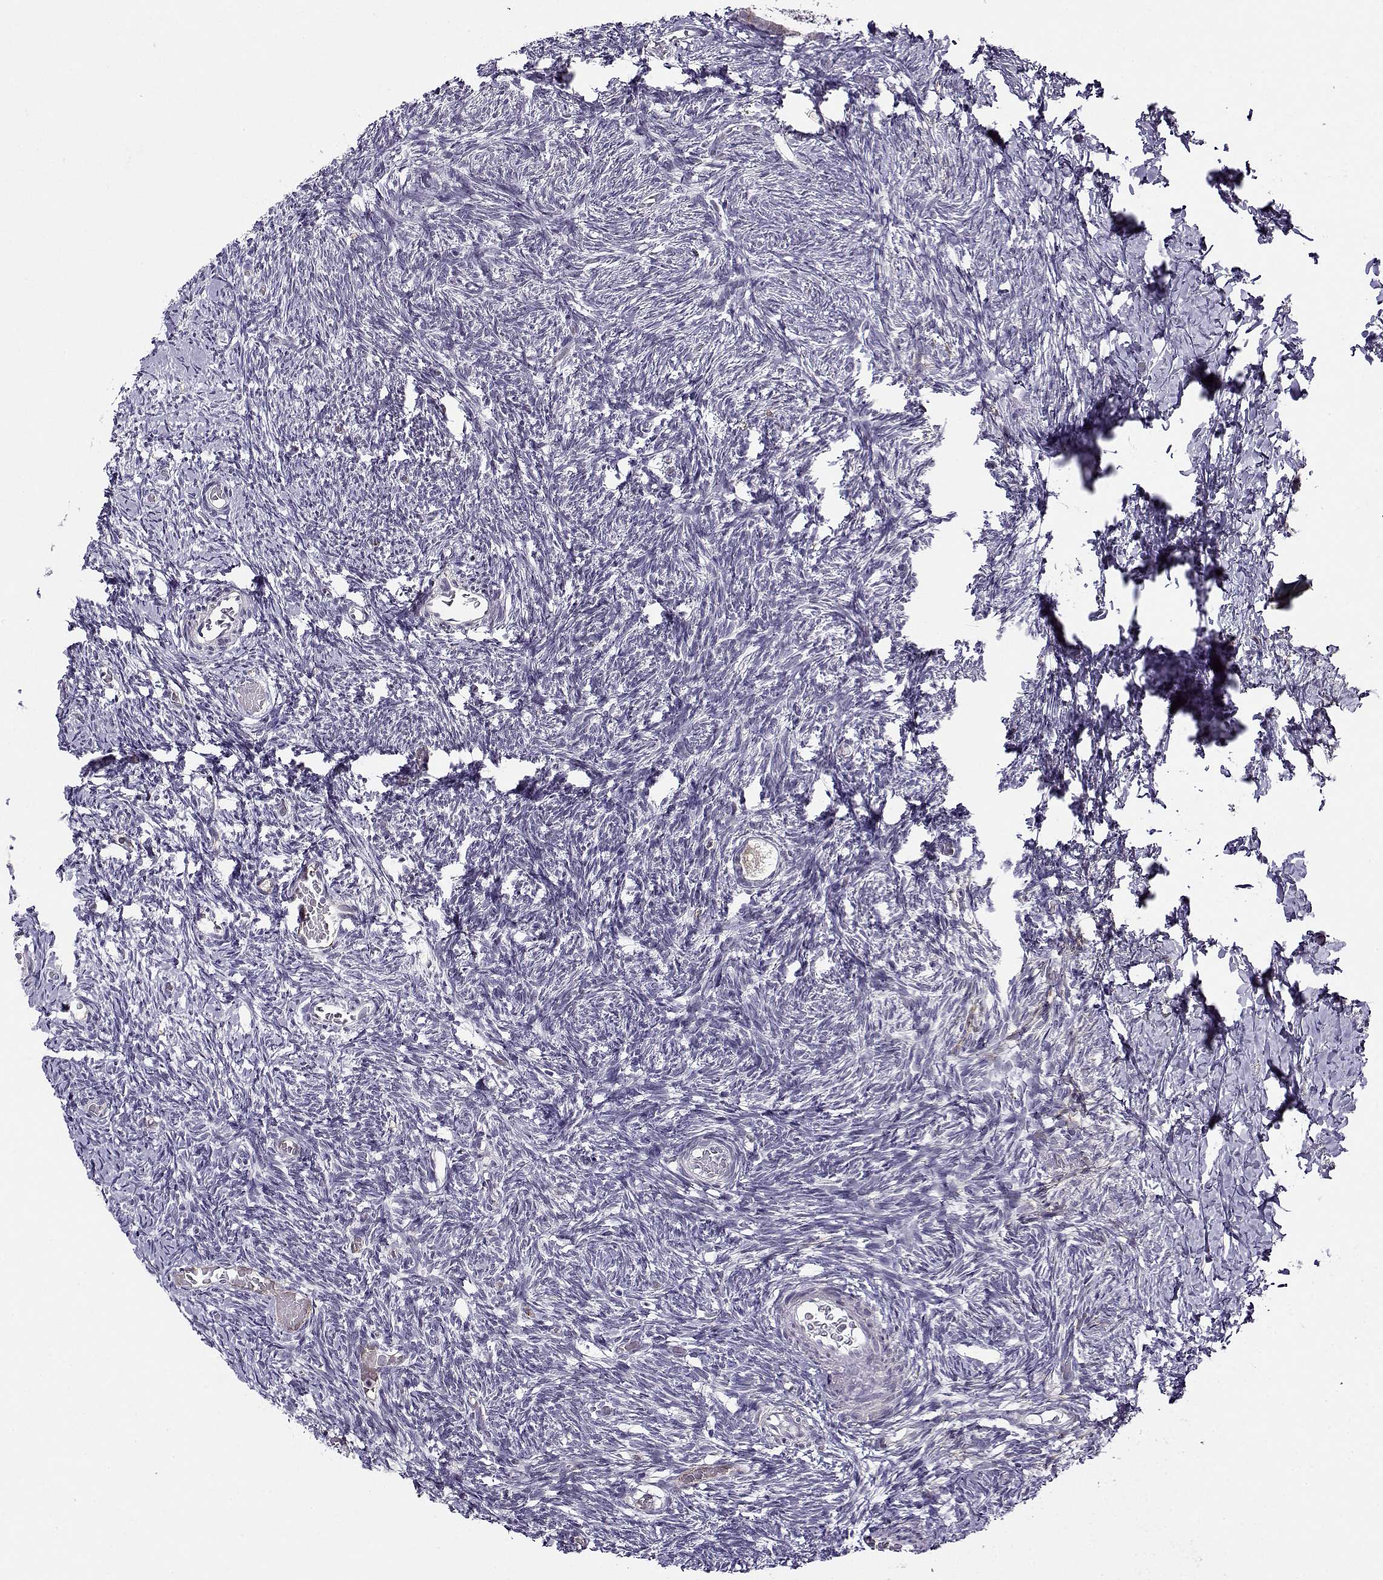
{"staining": {"intensity": "moderate", "quantity": ">75%", "location": "nuclear"}, "tissue": "ovary", "cell_type": "Follicle cells", "image_type": "normal", "snomed": [{"axis": "morphology", "description": "Normal tissue, NOS"}, {"axis": "topography", "description": "Ovary"}], "caption": "Immunohistochemical staining of unremarkable ovary shows moderate nuclear protein positivity in about >75% of follicle cells. (DAB = brown stain, brightfield microscopy at high magnification).", "gene": "BACH1", "patient": {"sex": "female", "age": 39}}